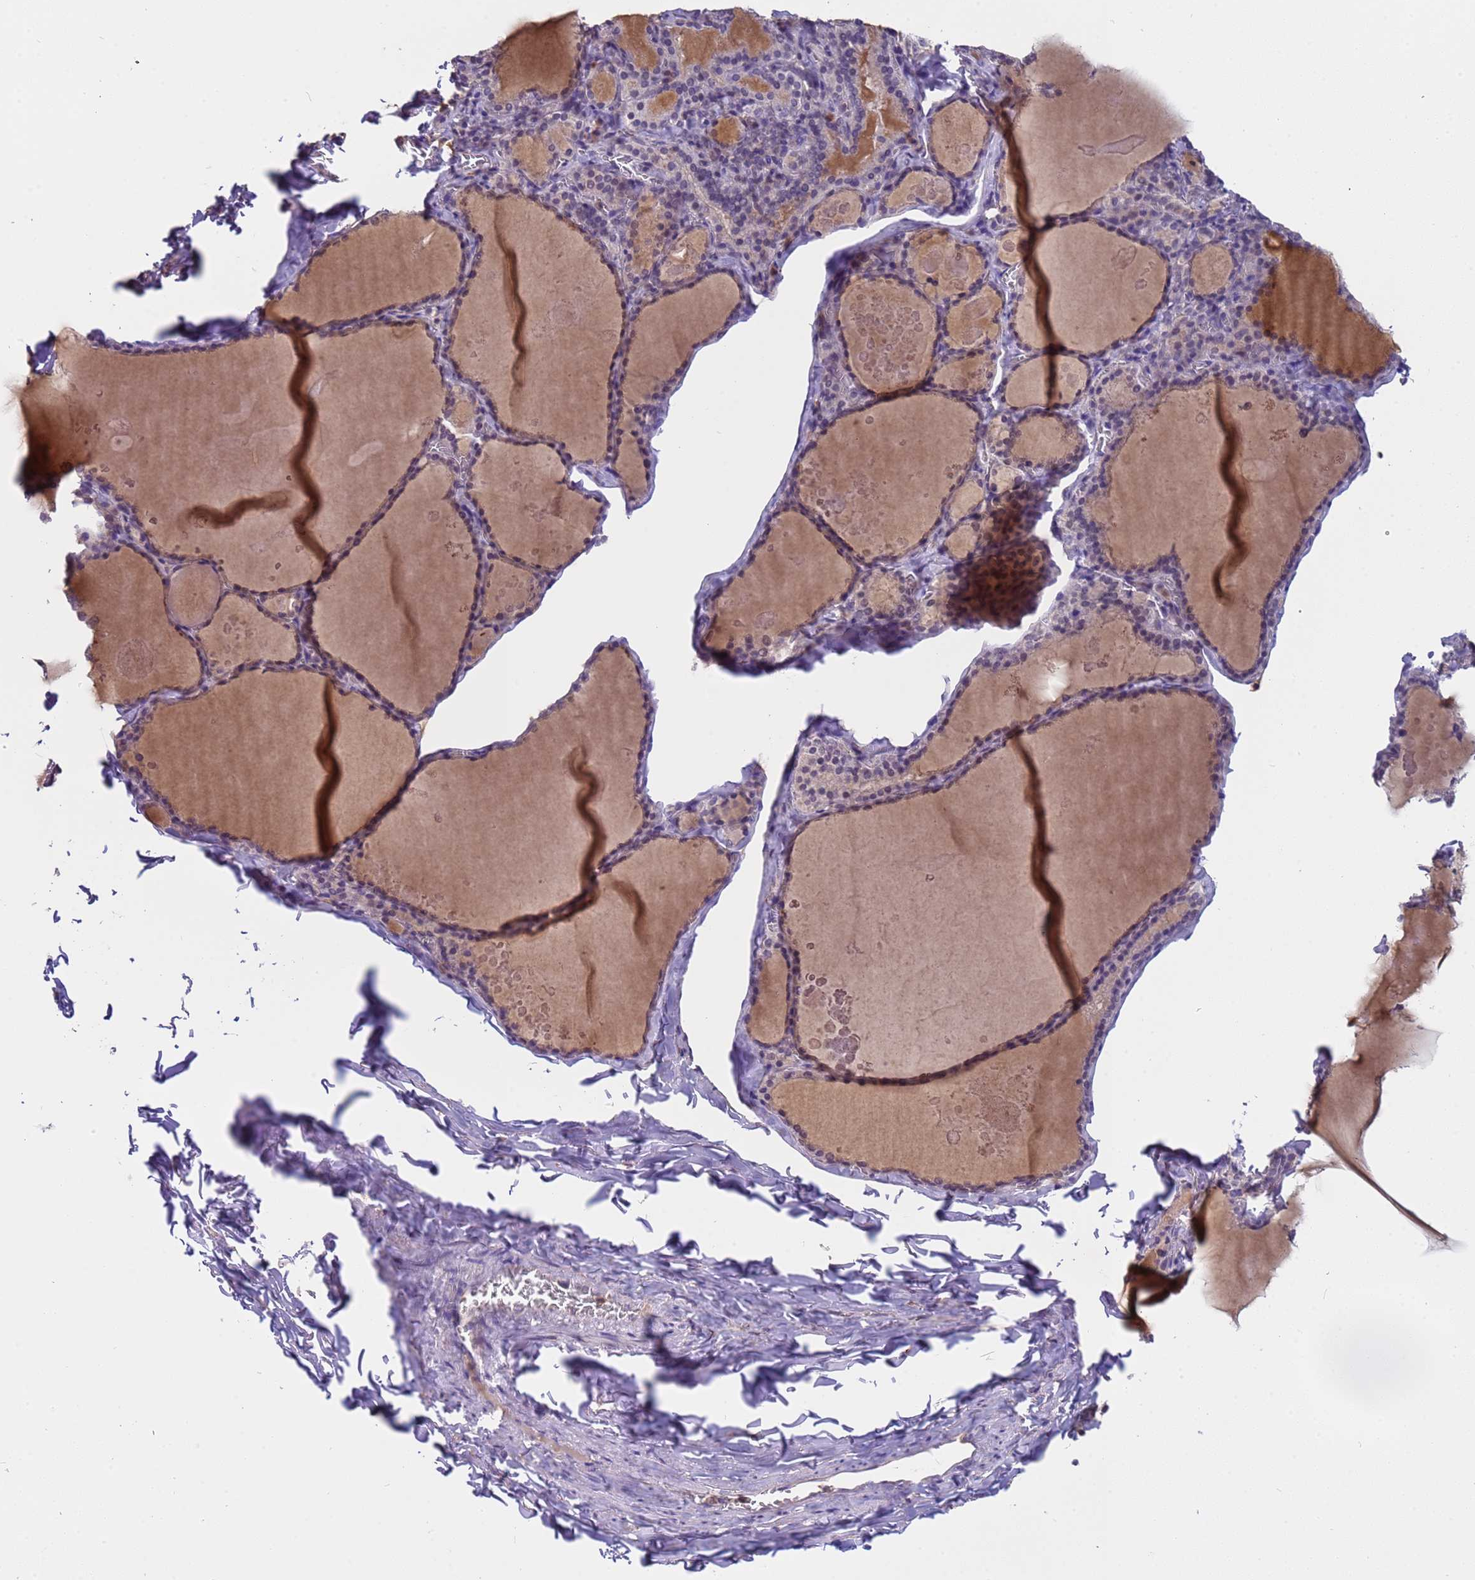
{"staining": {"intensity": "weak", "quantity": "25%-75%", "location": "nuclear"}, "tissue": "thyroid gland", "cell_type": "Glandular cells", "image_type": "normal", "snomed": [{"axis": "morphology", "description": "Normal tissue, NOS"}, {"axis": "topography", "description": "Thyroid gland"}], "caption": "Immunohistochemistry image of benign thyroid gland: human thyroid gland stained using immunohistochemistry shows low levels of weak protein expression localized specifically in the nuclear of glandular cells, appearing as a nuclear brown color.", "gene": "ZNF248", "patient": {"sex": "male", "age": 56}}